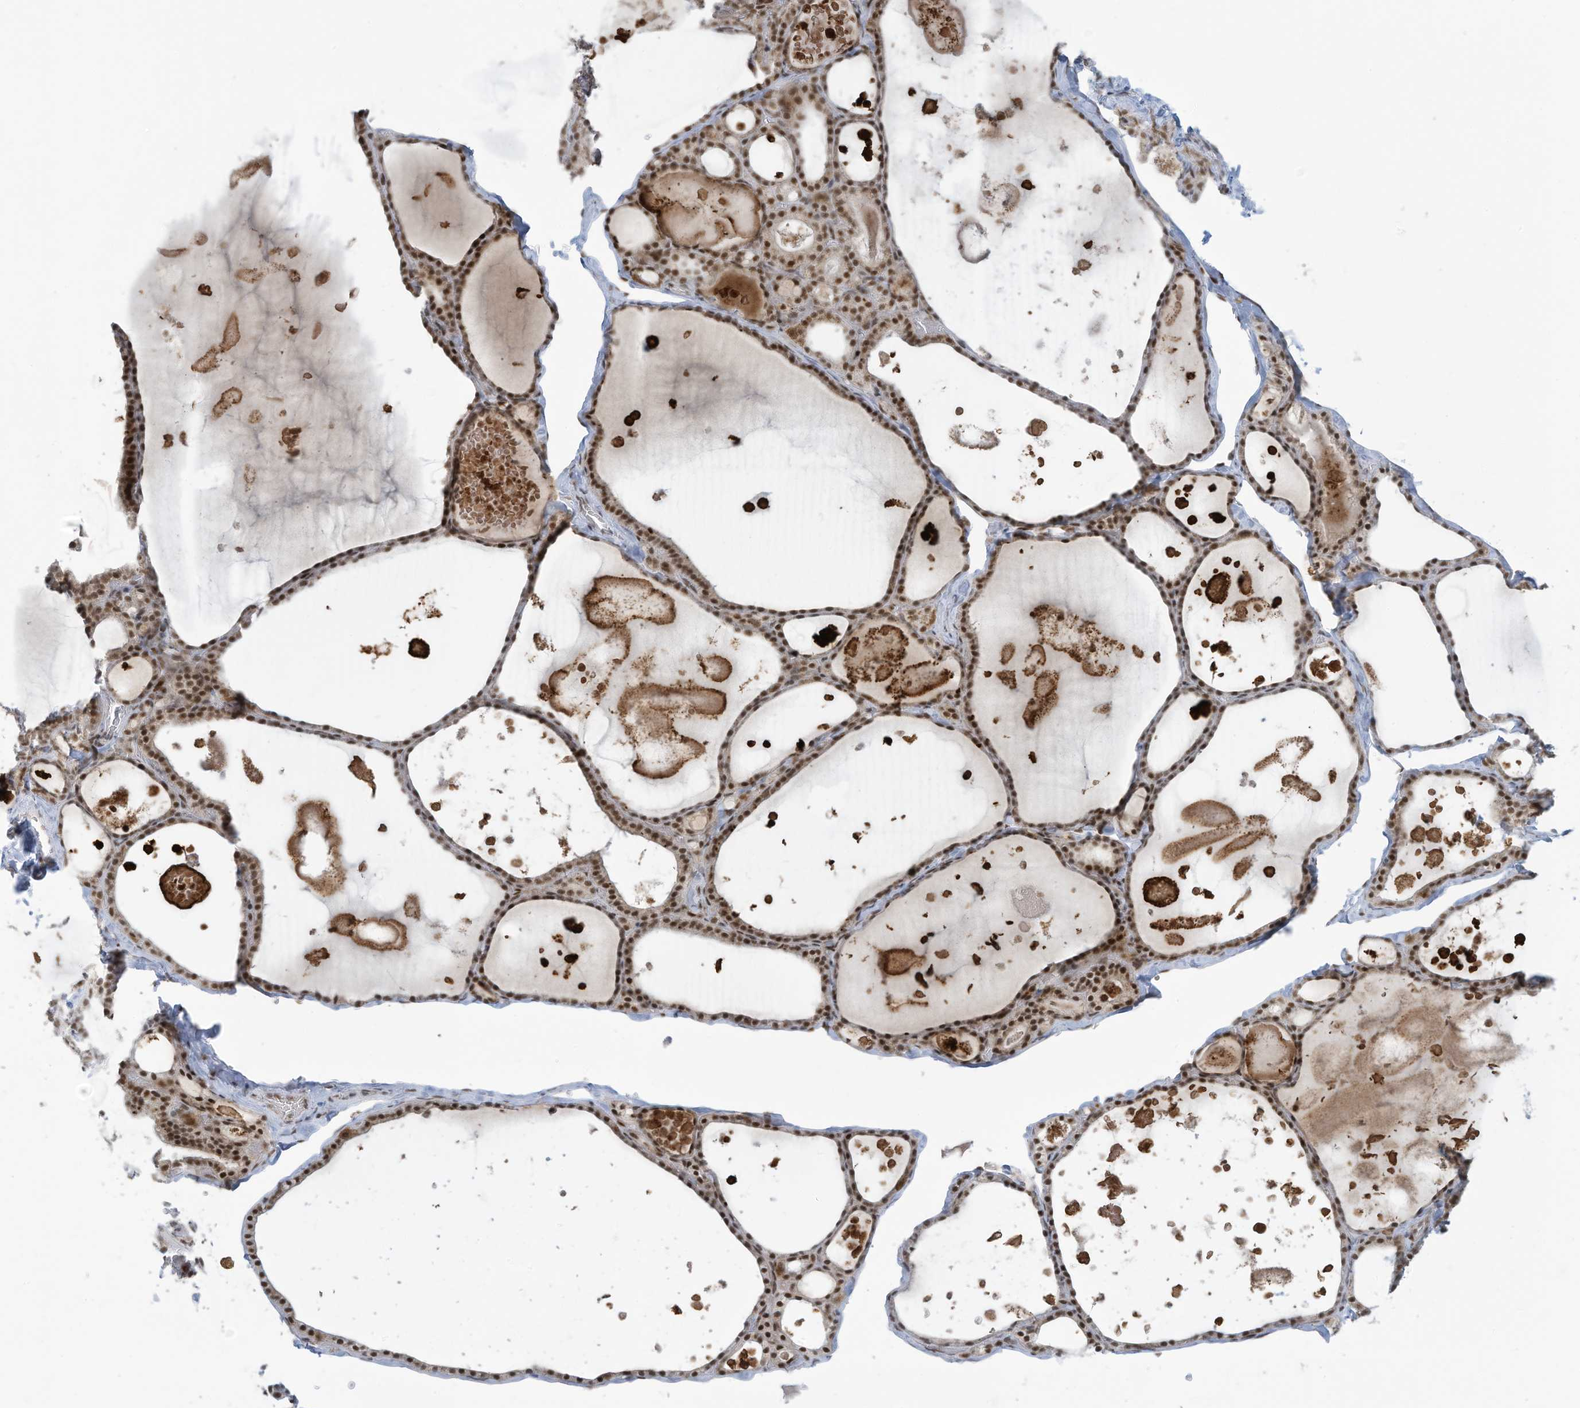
{"staining": {"intensity": "moderate", "quantity": ">75%", "location": "nuclear"}, "tissue": "thyroid gland", "cell_type": "Glandular cells", "image_type": "normal", "snomed": [{"axis": "morphology", "description": "Normal tissue, NOS"}, {"axis": "topography", "description": "Thyroid gland"}], "caption": "The image demonstrates staining of benign thyroid gland, revealing moderate nuclear protein positivity (brown color) within glandular cells.", "gene": "ECT2L", "patient": {"sex": "male", "age": 56}}